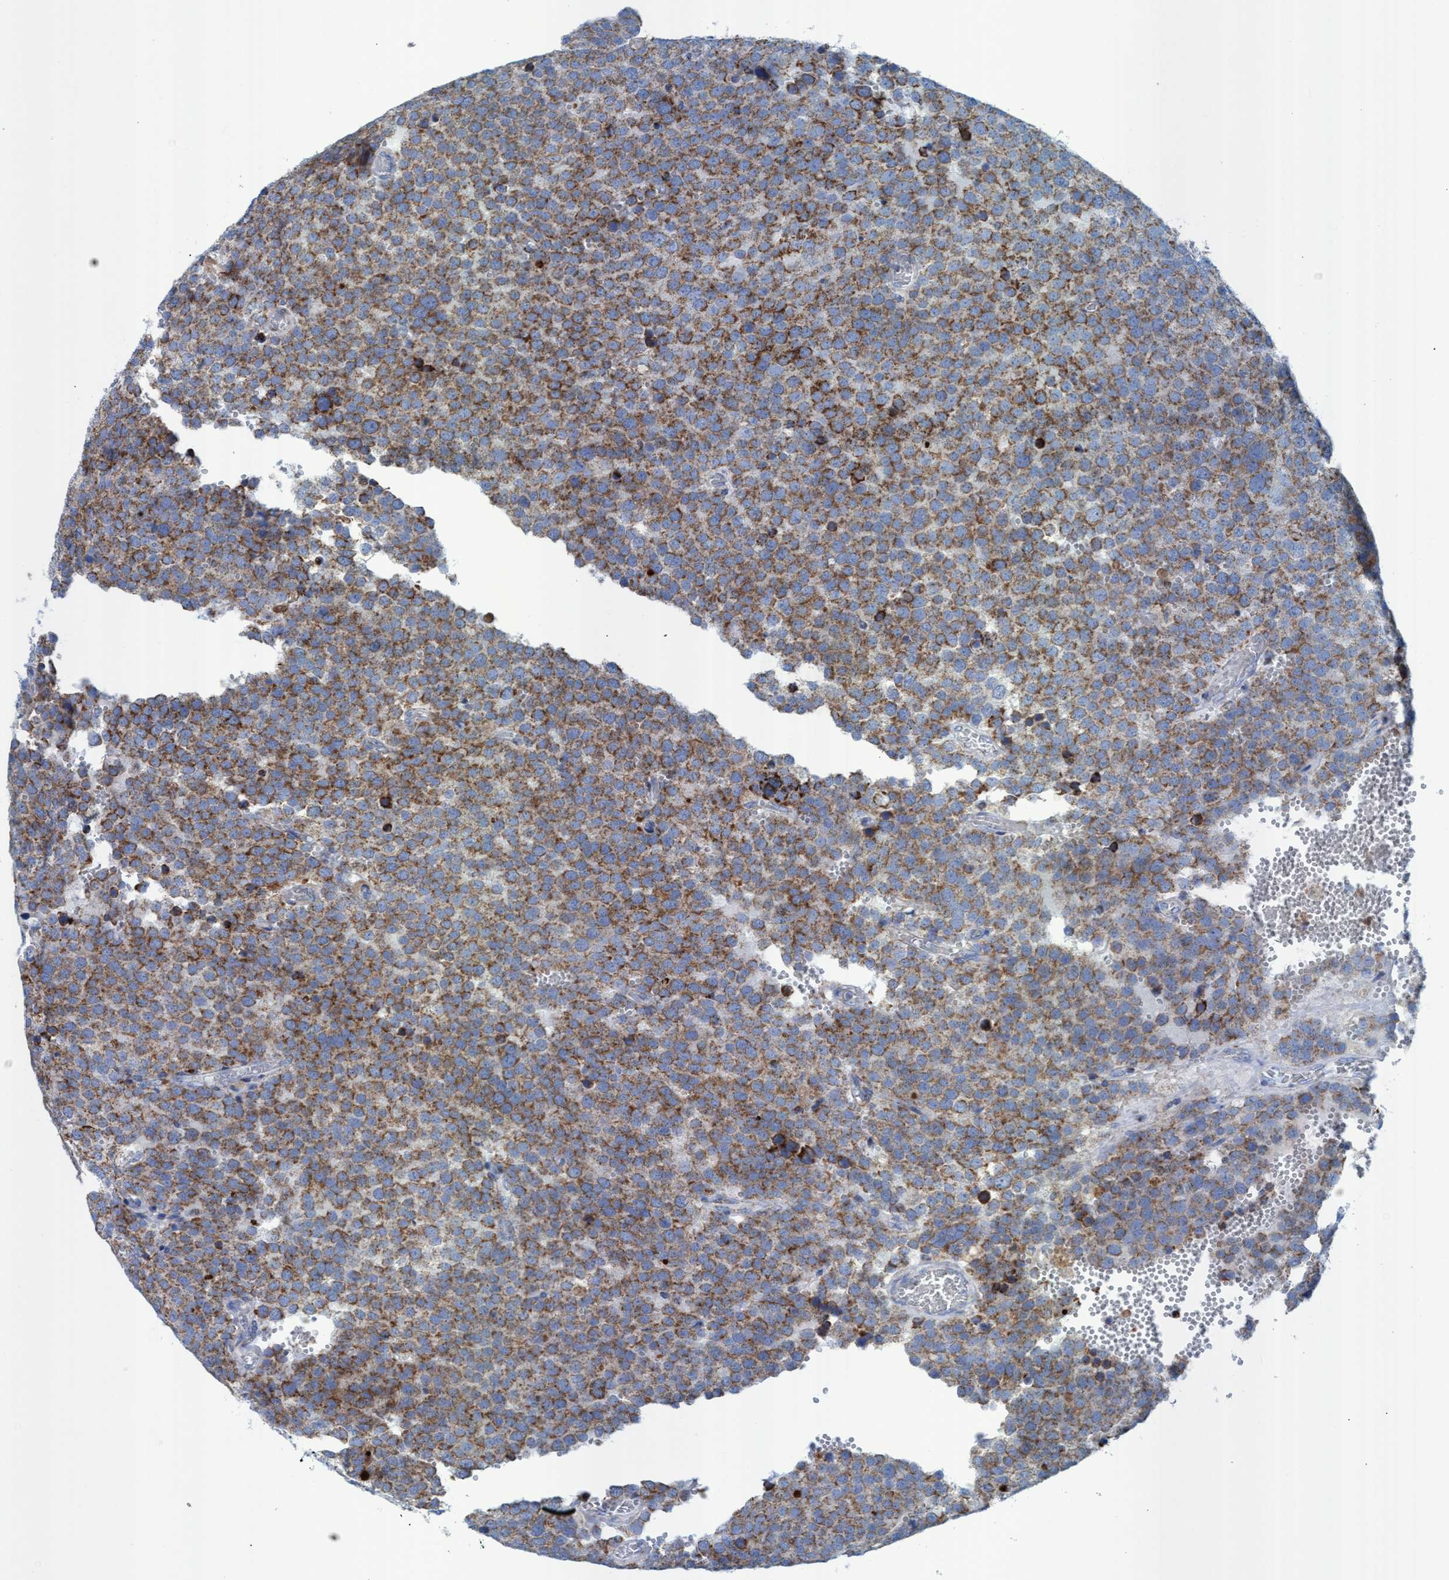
{"staining": {"intensity": "moderate", "quantity": ">75%", "location": "cytoplasmic/membranous"}, "tissue": "testis cancer", "cell_type": "Tumor cells", "image_type": "cancer", "snomed": [{"axis": "morphology", "description": "Normal tissue, NOS"}, {"axis": "morphology", "description": "Seminoma, NOS"}, {"axis": "topography", "description": "Testis"}], "caption": "About >75% of tumor cells in human testis cancer demonstrate moderate cytoplasmic/membranous protein staining as visualized by brown immunohistochemical staining.", "gene": "GGA3", "patient": {"sex": "male", "age": 71}}